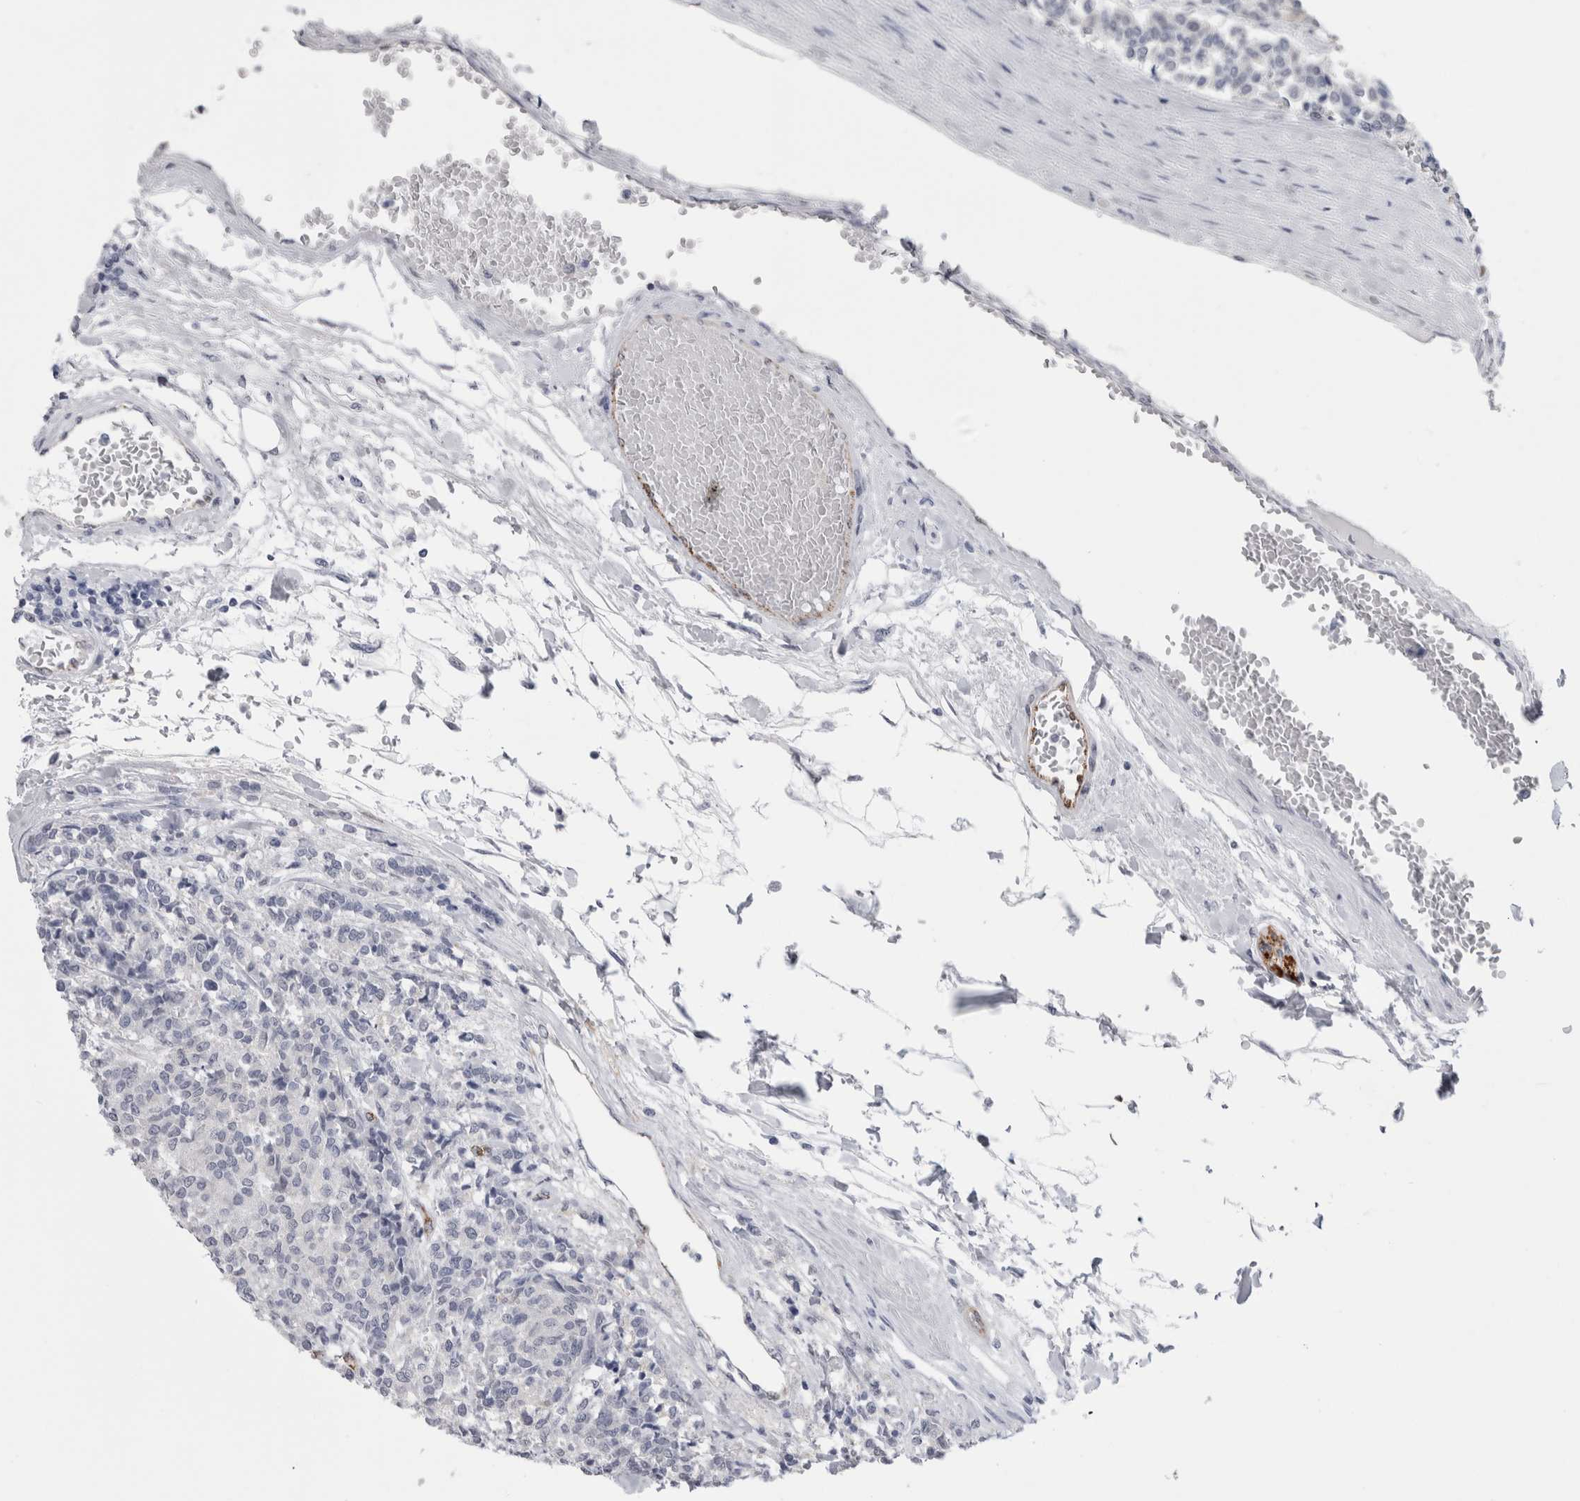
{"staining": {"intensity": "negative", "quantity": "none", "location": "none"}, "tissue": "carcinoid", "cell_type": "Tumor cells", "image_type": "cancer", "snomed": [{"axis": "morphology", "description": "Carcinoid, malignant, NOS"}, {"axis": "topography", "description": "Pancreas"}], "caption": "This is a micrograph of immunohistochemistry (IHC) staining of carcinoid, which shows no staining in tumor cells.", "gene": "ACOT7", "patient": {"sex": "female", "age": 54}}